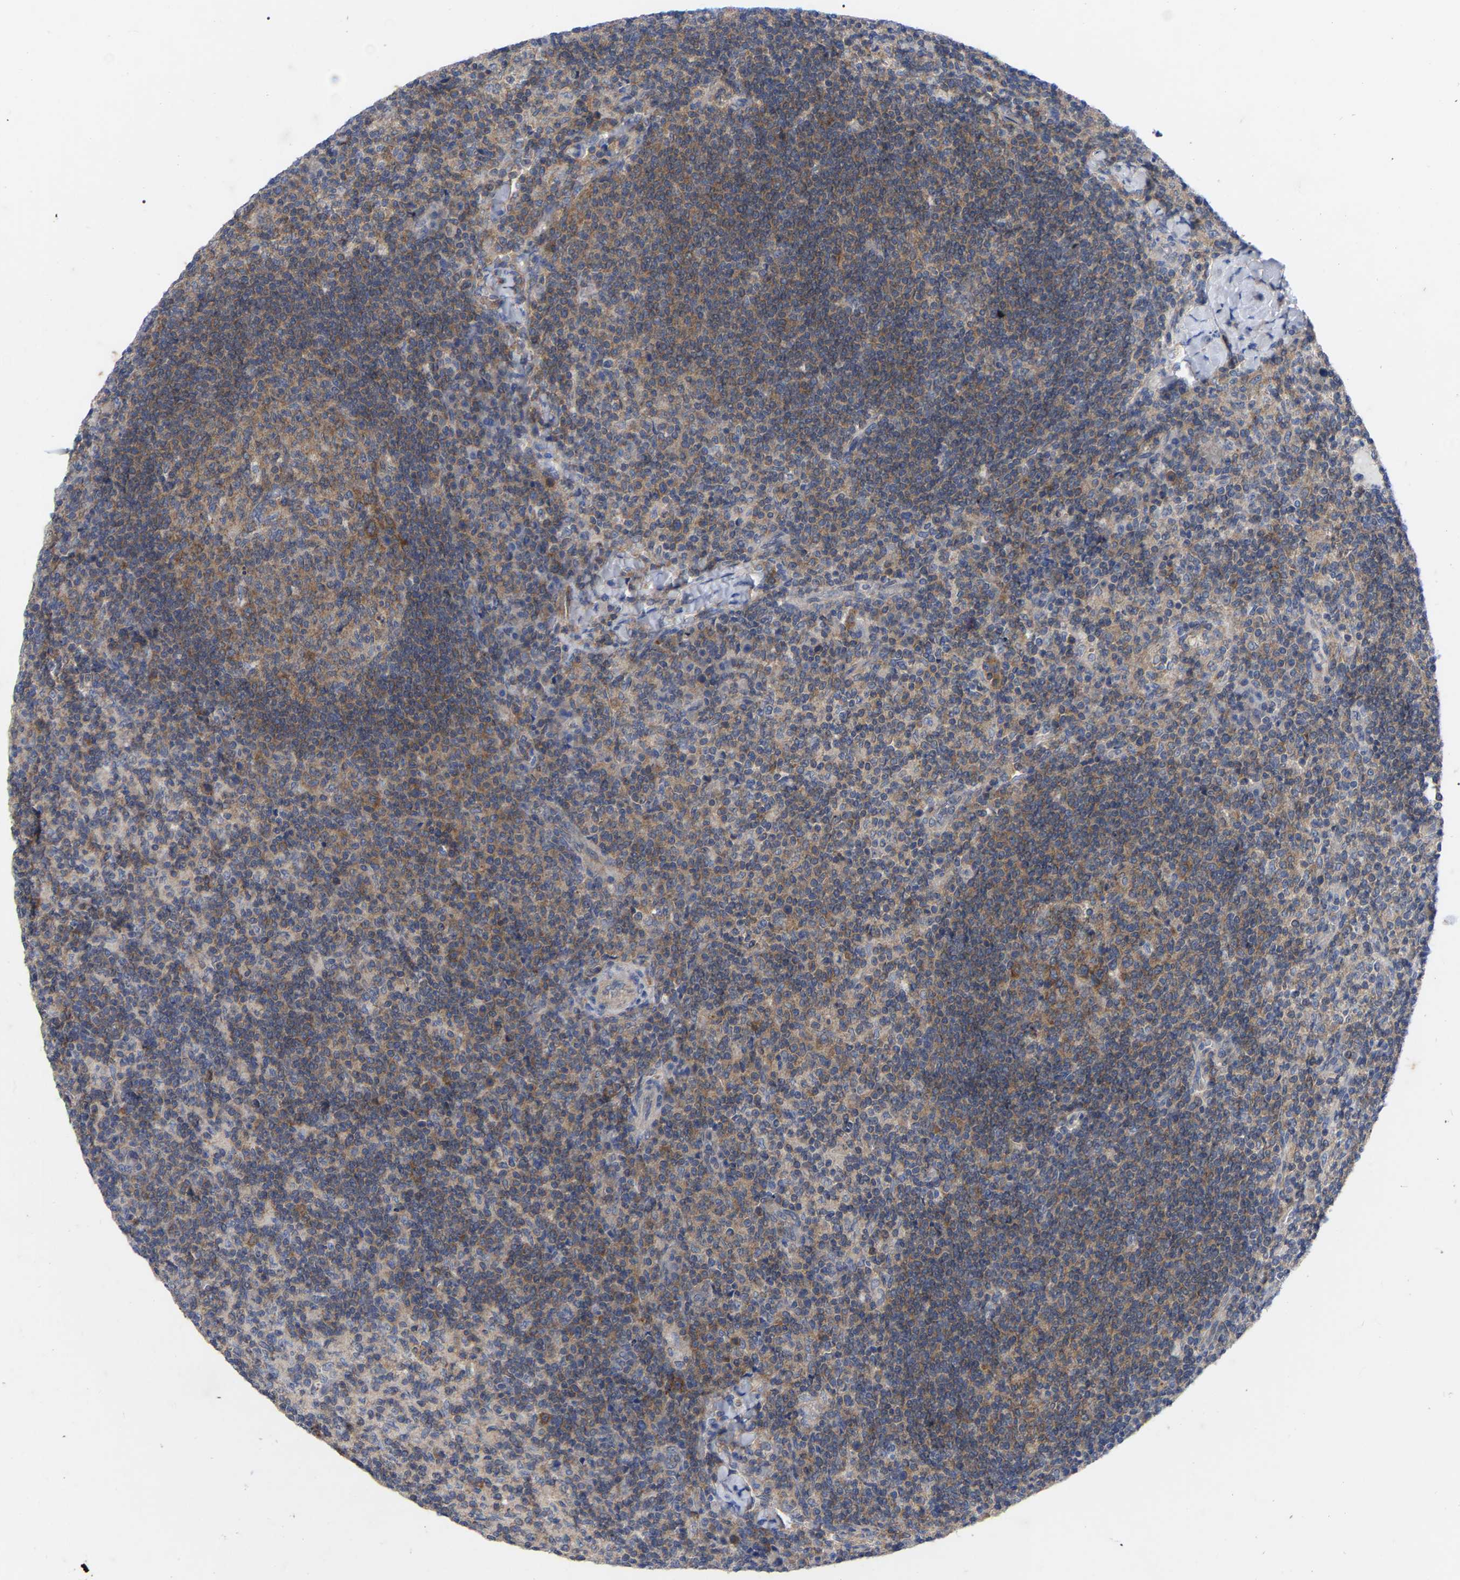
{"staining": {"intensity": "strong", "quantity": "25%-75%", "location": "cytoplasmic/membranous"}, "tissue": "lymph node", "cell_type": "Germinal center cells", "image_type": "normal", "snomed": [{"axis": "morphology", "description": "Normal tissue, NOS"}, {"axis": "morphology", "description": "Inflammation, NOS"}, {"axis": "topography", "description": "Lymph node"}], "caption": "A histopathology image of lymph node stained for a protein exhibits strong cytoplasmic/membranous brown staining in germinal center cells.", "gene": "TCP1", "patient": {"sex": "male", "age": 55}}